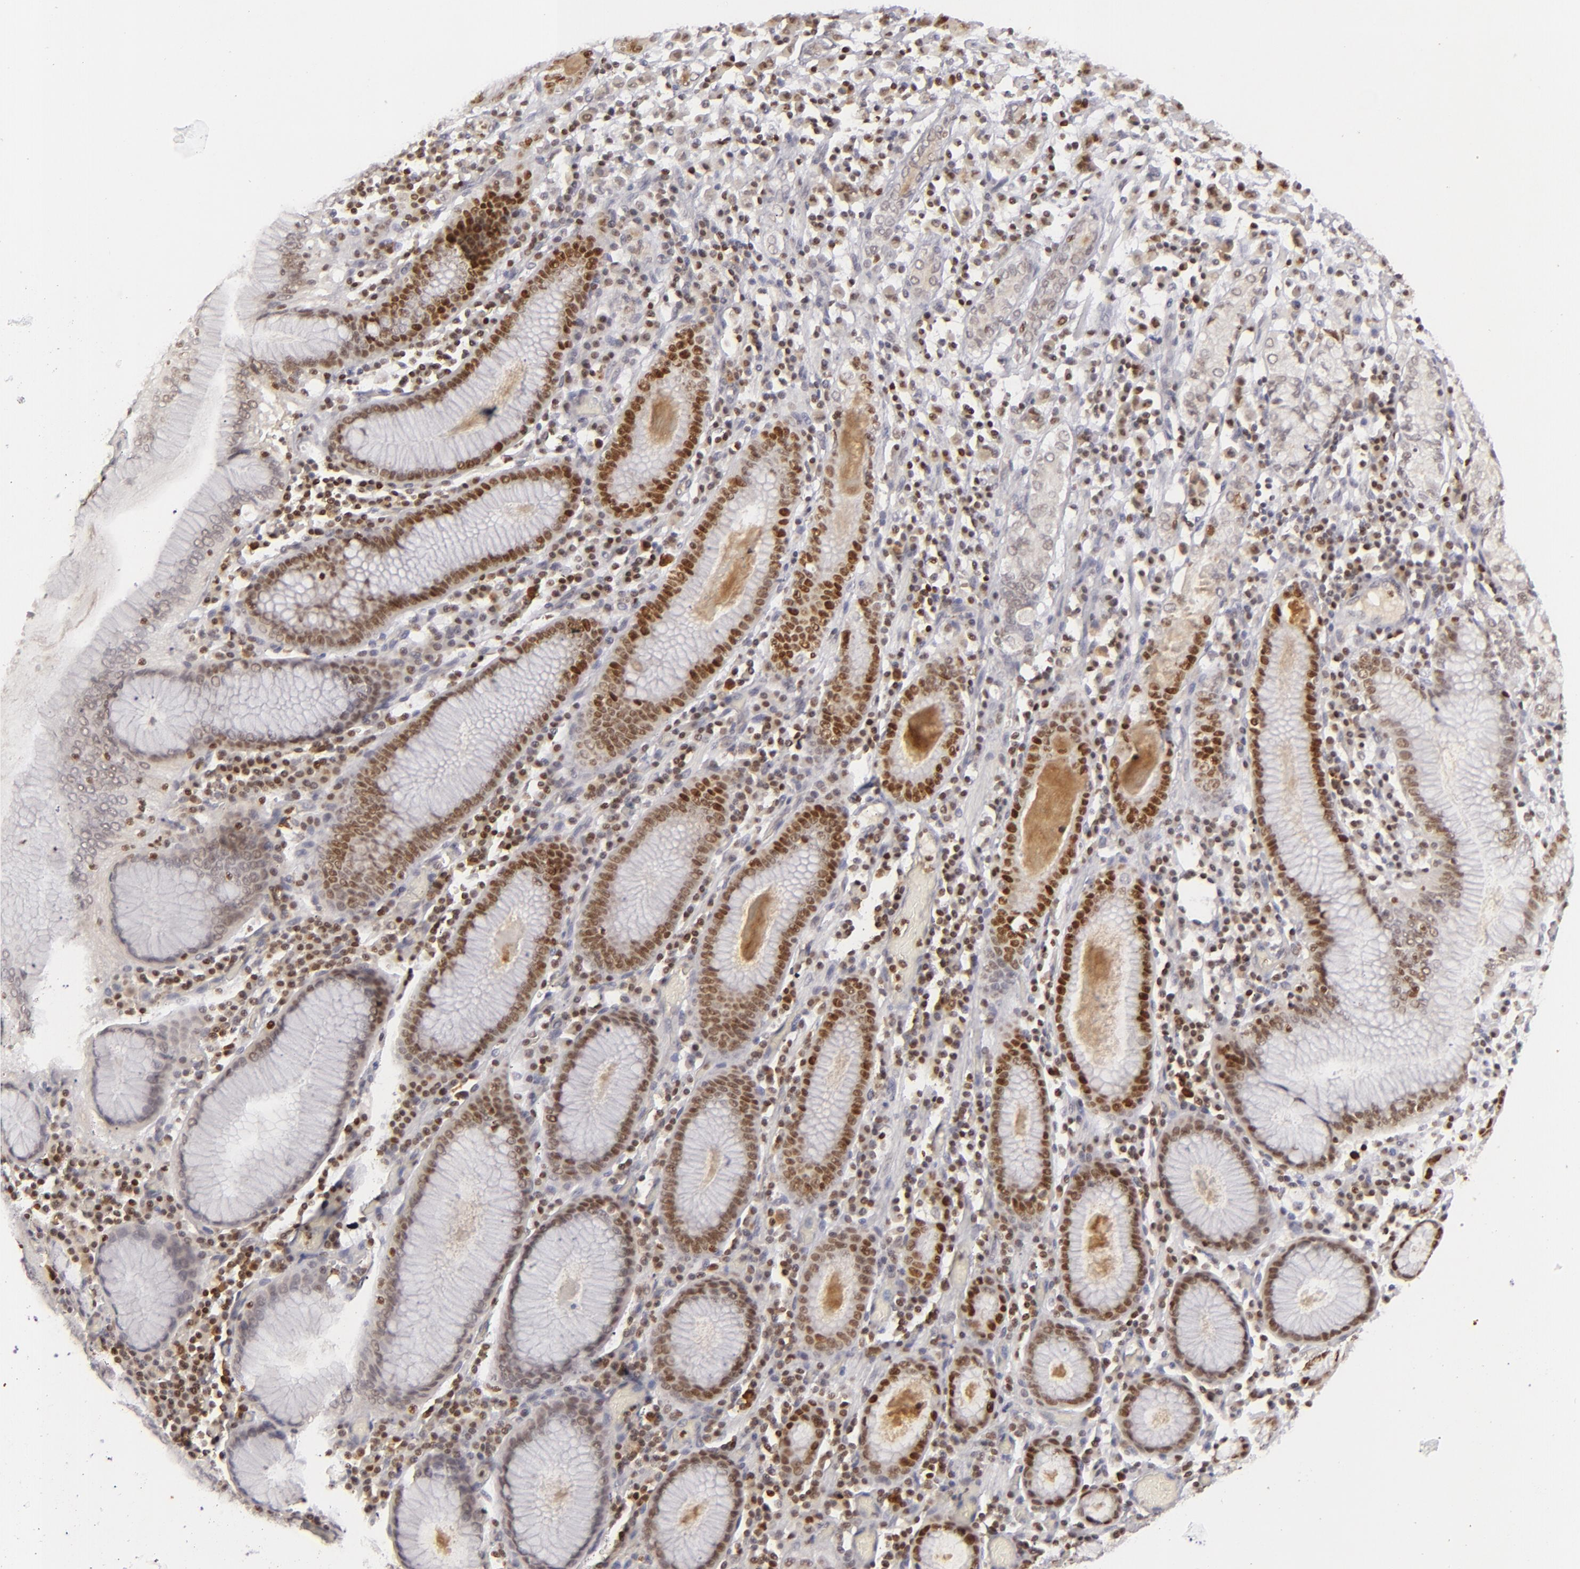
{"staining": {"intensity": "strong", "quantity": ">75%", "location": "nuclear"}, "tissue": "stomach cancer", "cell_type": "Tumor cells", "image_type": "cancer", "snomed": [{"axis": "morphology", "description": "Adenocarcinoma, NOS"}, {"axis": "topography", "description": "Stomach, lower"}], "caption": "Stomach cancer (adenocarcinoma) was stained to show a protein in brown. There is high levels of strong nuclear staining in approximately >75% of tumor cells.", "gene": "FEN1", "patient": {"sex": "male", "age": 88}}